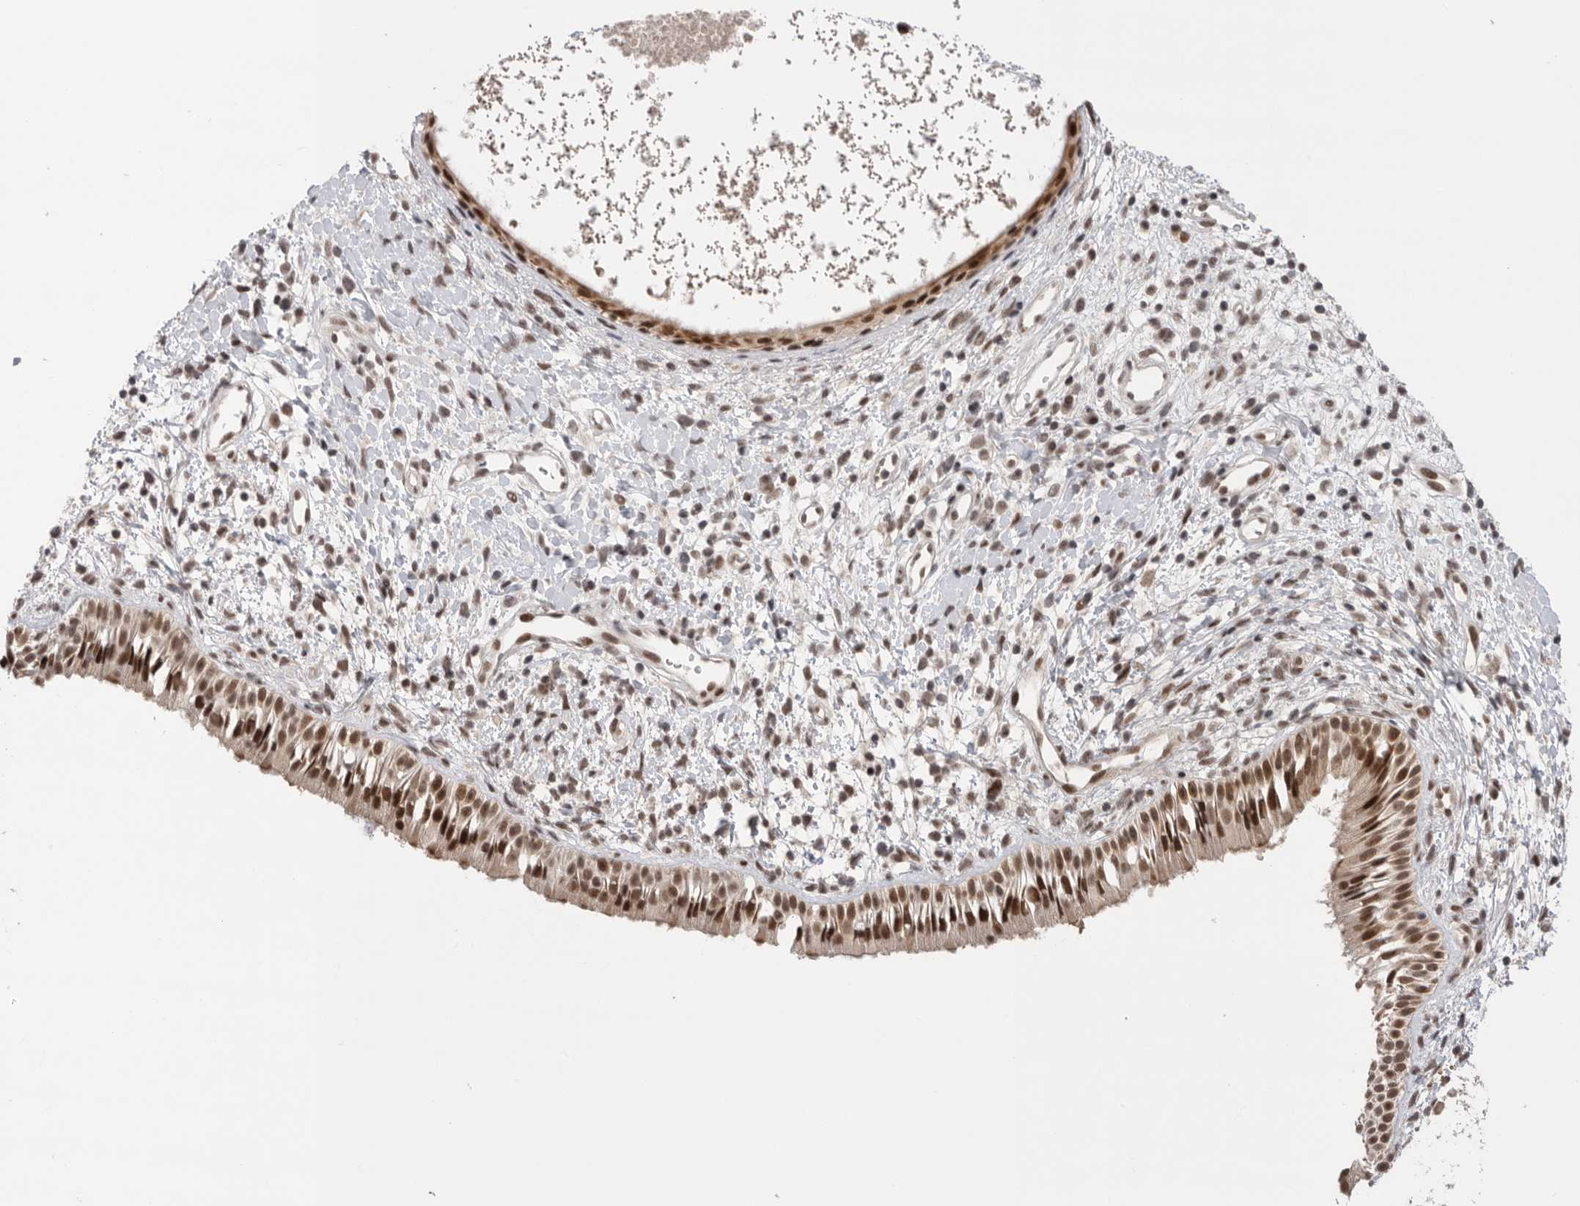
{"staining": {"intensity": "strong", "quantity": ">75%", "location": "nuclear"}, "tissue": "nasopharynx", "cell_type": "Respiratory epithelial cells", "image_type": "normal", "snomed": [{"axis": "morphology", "description": "Normal tissue, NOS"}, {"axis": "topography", "description": "Nasopharynx"}], "caption": "IHC (DAB) staining of benign human nasopharynx reveals strong nuclear protein positivity in approximately >75% of respiratory epithelial cells. (DAB = brown stain, brightfield microscopy at high magnification).", "gene": "POU5F1", "patient": {"sex": "male", "age": 22}}